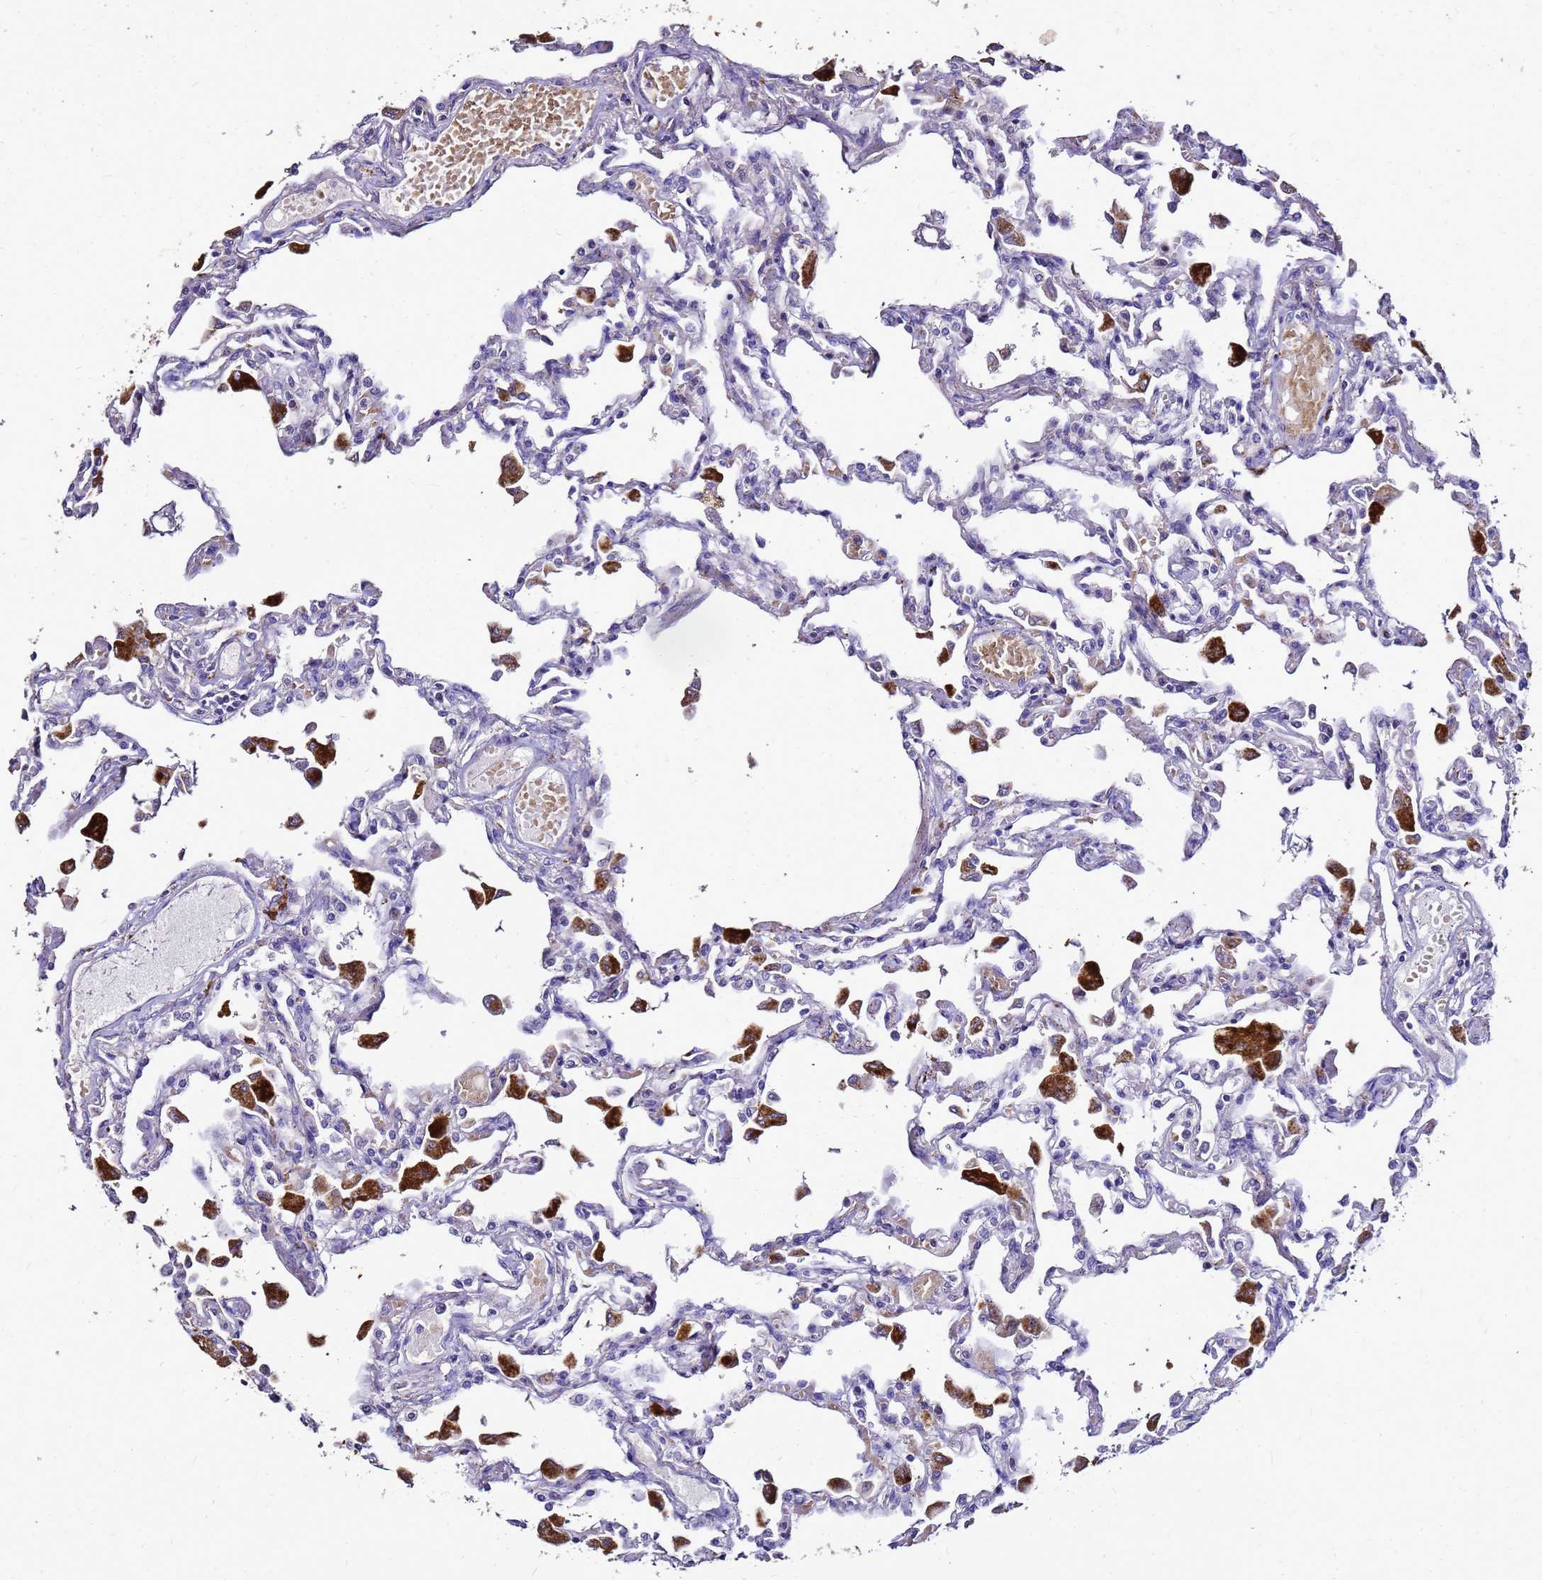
{"staining": {"intensity": "negative", "quantity": "none", "location": "none"}, "tissue": "lung", "cell_type": "Alveolar cells", "image_type": "normal", "snomed": [{"axis": "morphology", "description": "Normal tissue, NOS"}, {"axis": "topography", "description": "Bronchus"}, {"axis": "topography", "description": "Lung"}], "caption": "Immunohistochemistry (IHC) of unremarkable human lung exhibits no positivity in alveolar cells. Nuclei are stained in blue.", "gene": "S100A2", "patient": {"sex": "female", "age": 49}}